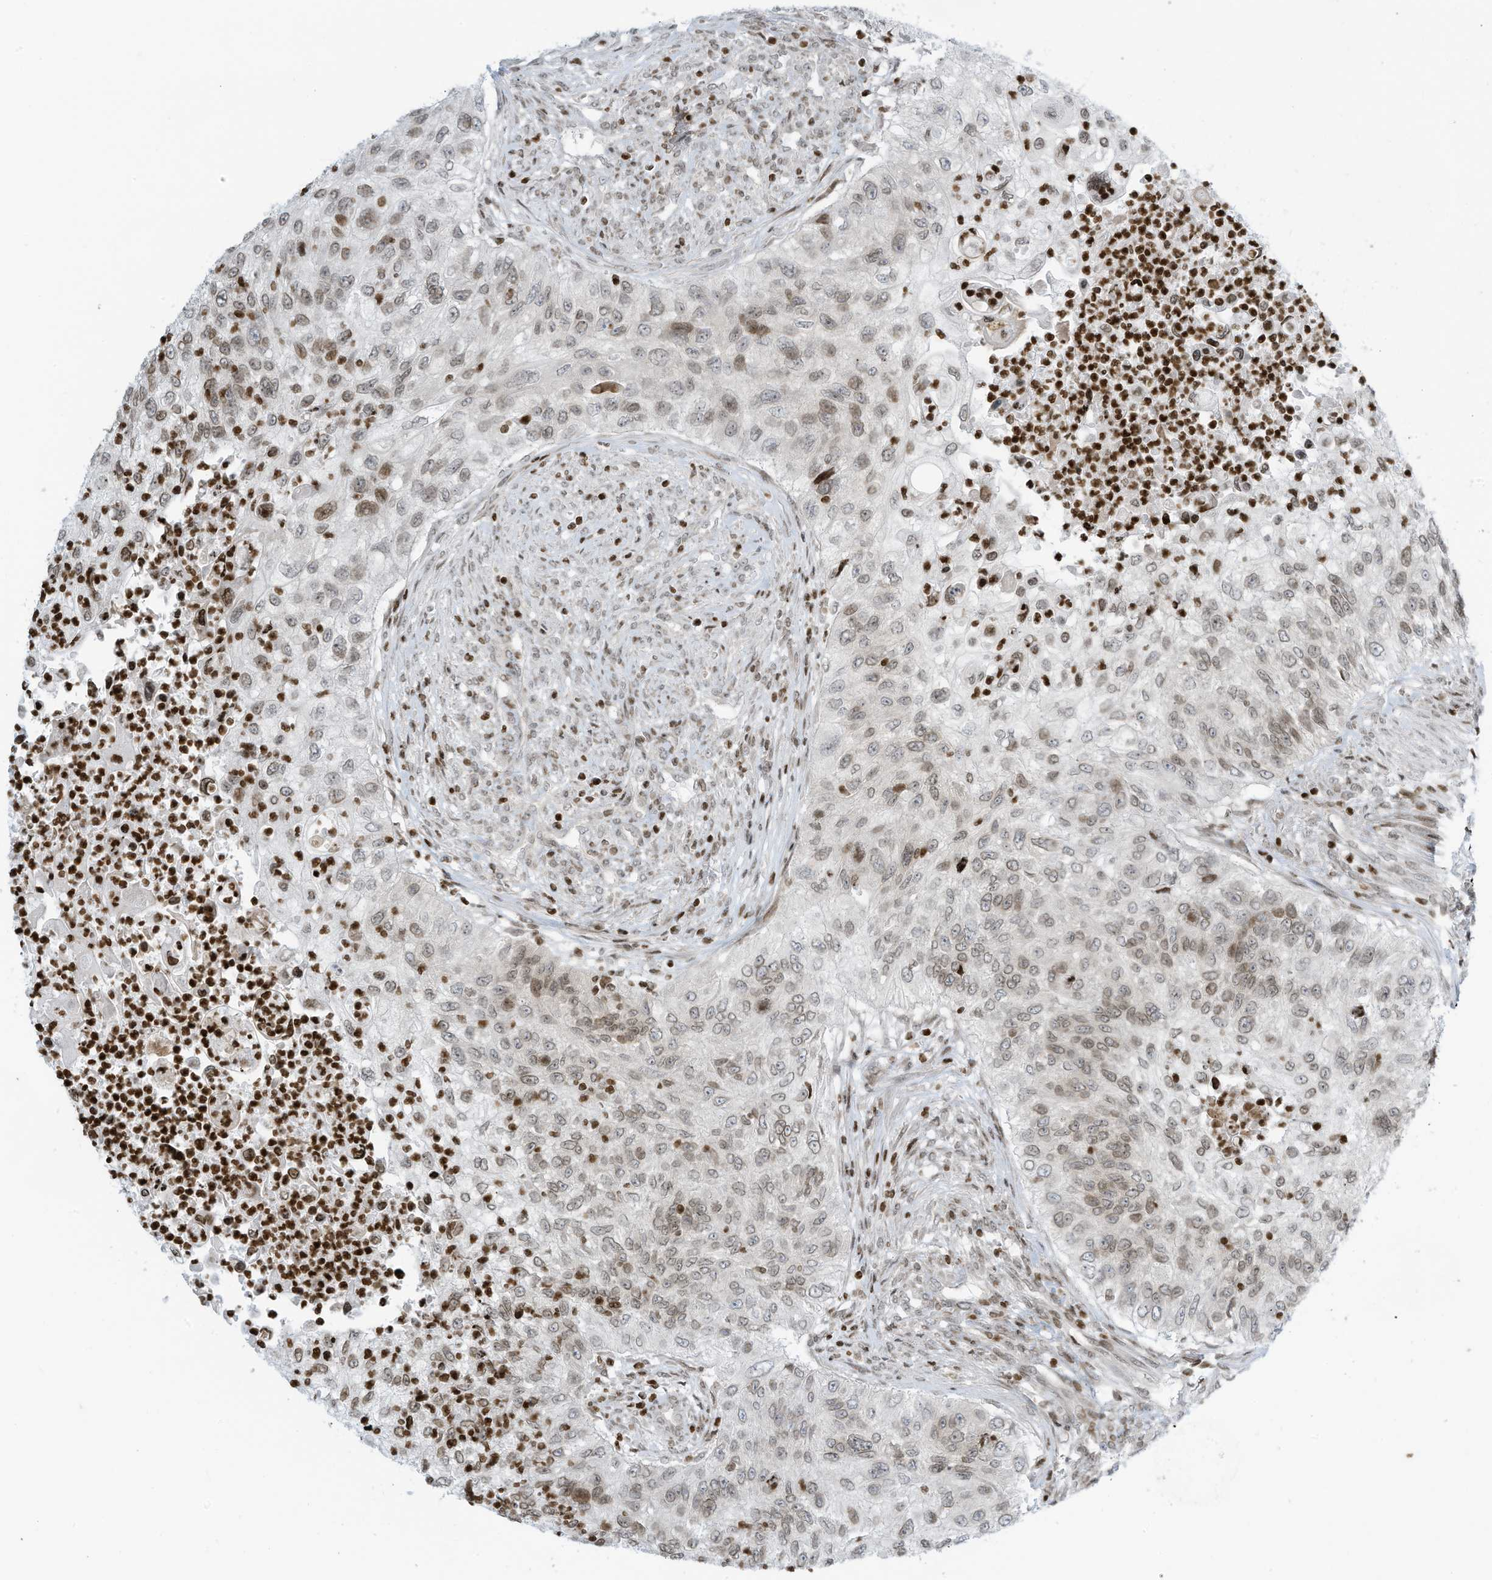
{"staining": {"intensity": "weak", "quantity": "25%-75%", "location": "nuclear"}, "tissue": "urothelial cancer", "cell_type": "Tumor cells", "image_type": "cancer", "snomed": [{"axis": "morphology", "description": "Urothelial carcinoma, High grade"}, {"axis": "topography", "description": "Urinary bladder"}], "caption": "Immunohistochemical staining of urothelial carcinoma (high-grade) shows weak nuclear protein expression in about 25%-75% of tumor cells.", "gene": "ADI1", "patient": {"sex": "female", "age": 60}}